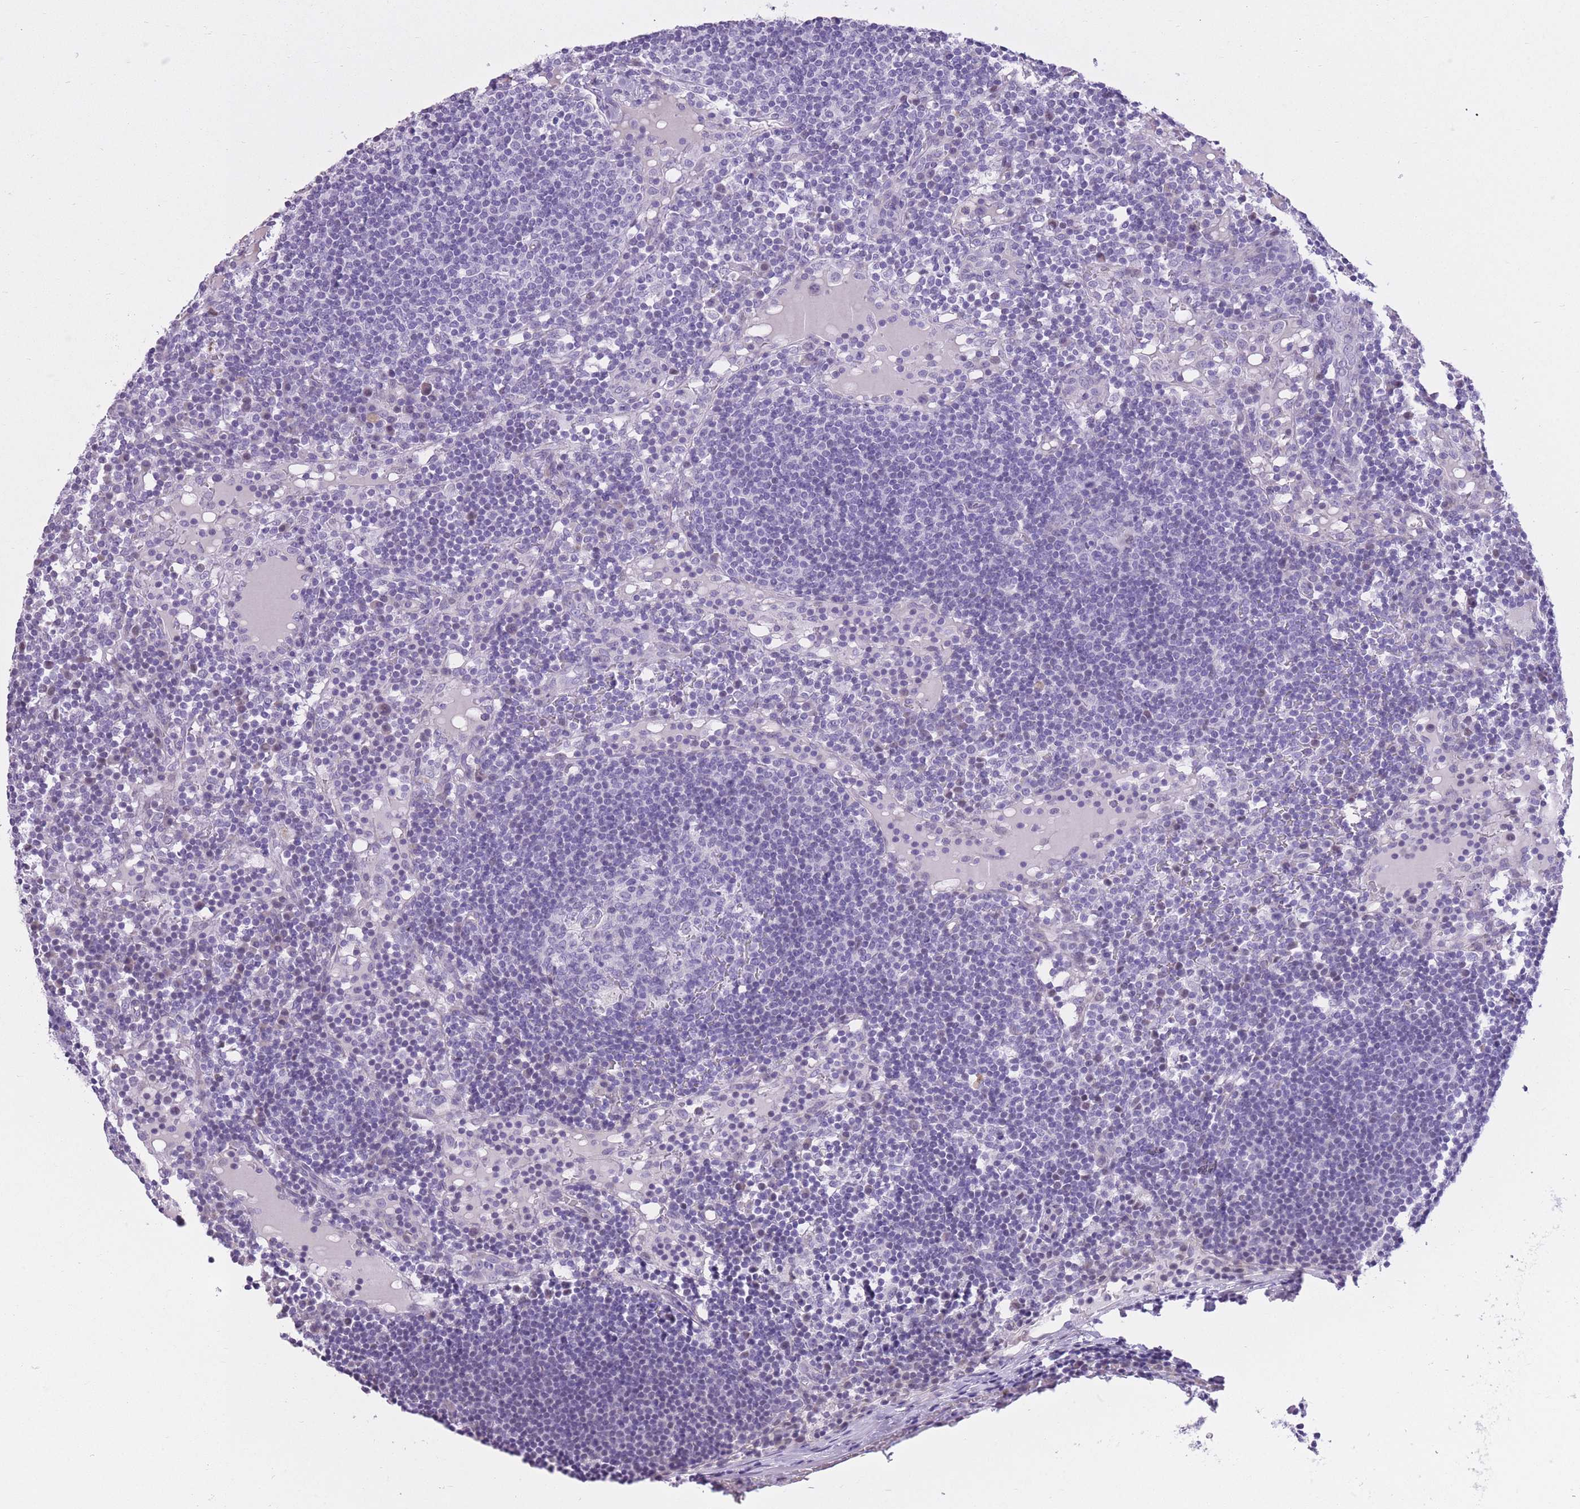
{"staining": {"intensity": "negative", "quantity": "none", "location": "none"}, "tissue": "lymph node", "cell_type": "Germinal center cells", "image_type": "normal", "snomed": [{"axis": "morphology", "description": "Normal tissue, NOS"}, {"axis": "topography", "description": "Lymph node"}], "caption": "High magnification brightfield microscopy of unremarkable lymph node stained with DAB (3,3'-diaminobenzidine) (brown) and counterstained with hematoxylin (blue): germinal center cells show no significant staining. (DAB immunohistochemistry with hematoxylin counter stain).", "gene": "WDR70", "patient": {"sex": "male", "age": 53}}